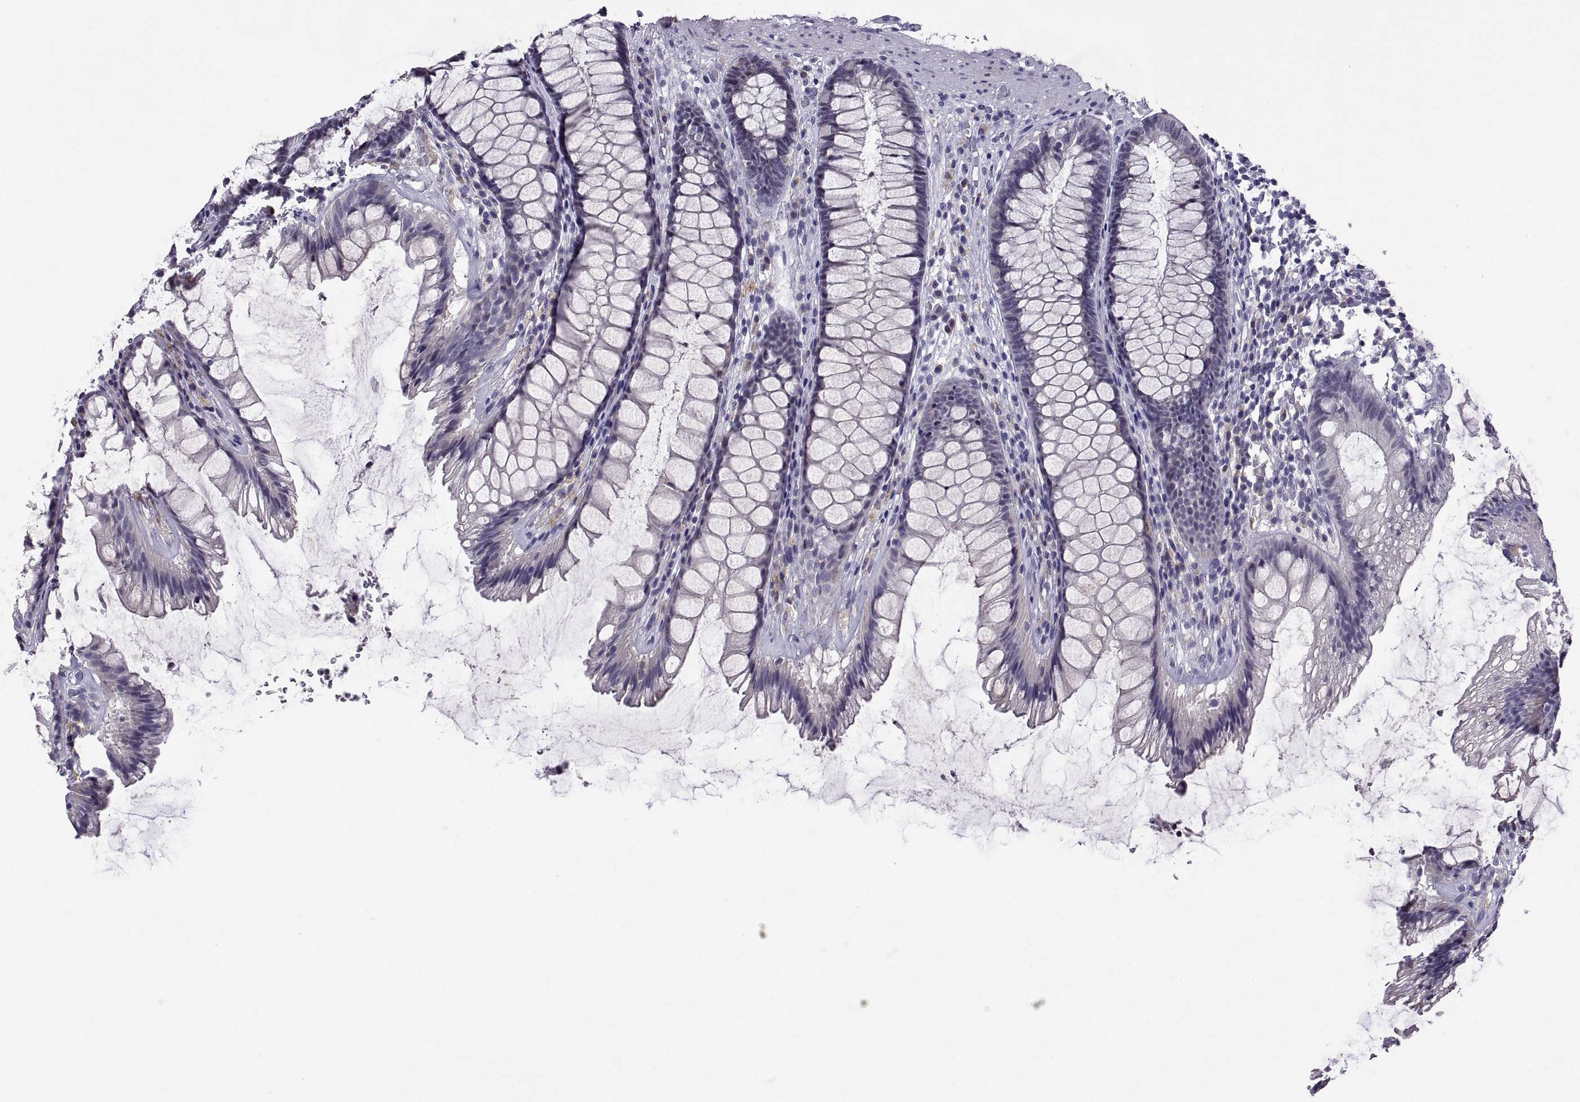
{"staining": {"intensity": "negative", "quantity": "none", "location": "none"}, "tissue": "rectum", "cell_type": "Glandular cells", "image_type": "normal", "snomed": [{"axis": "morphology", "description": "Normal tissue, NOS"}, {"axis": "topography", "description": "Rectum"}], "caption": "DAB immunohistochemical staining of benign rectum shows no significant staining in glandular cells.", "gene": "MAGEB18", "patient": {"sex": "male", "age": 72}}